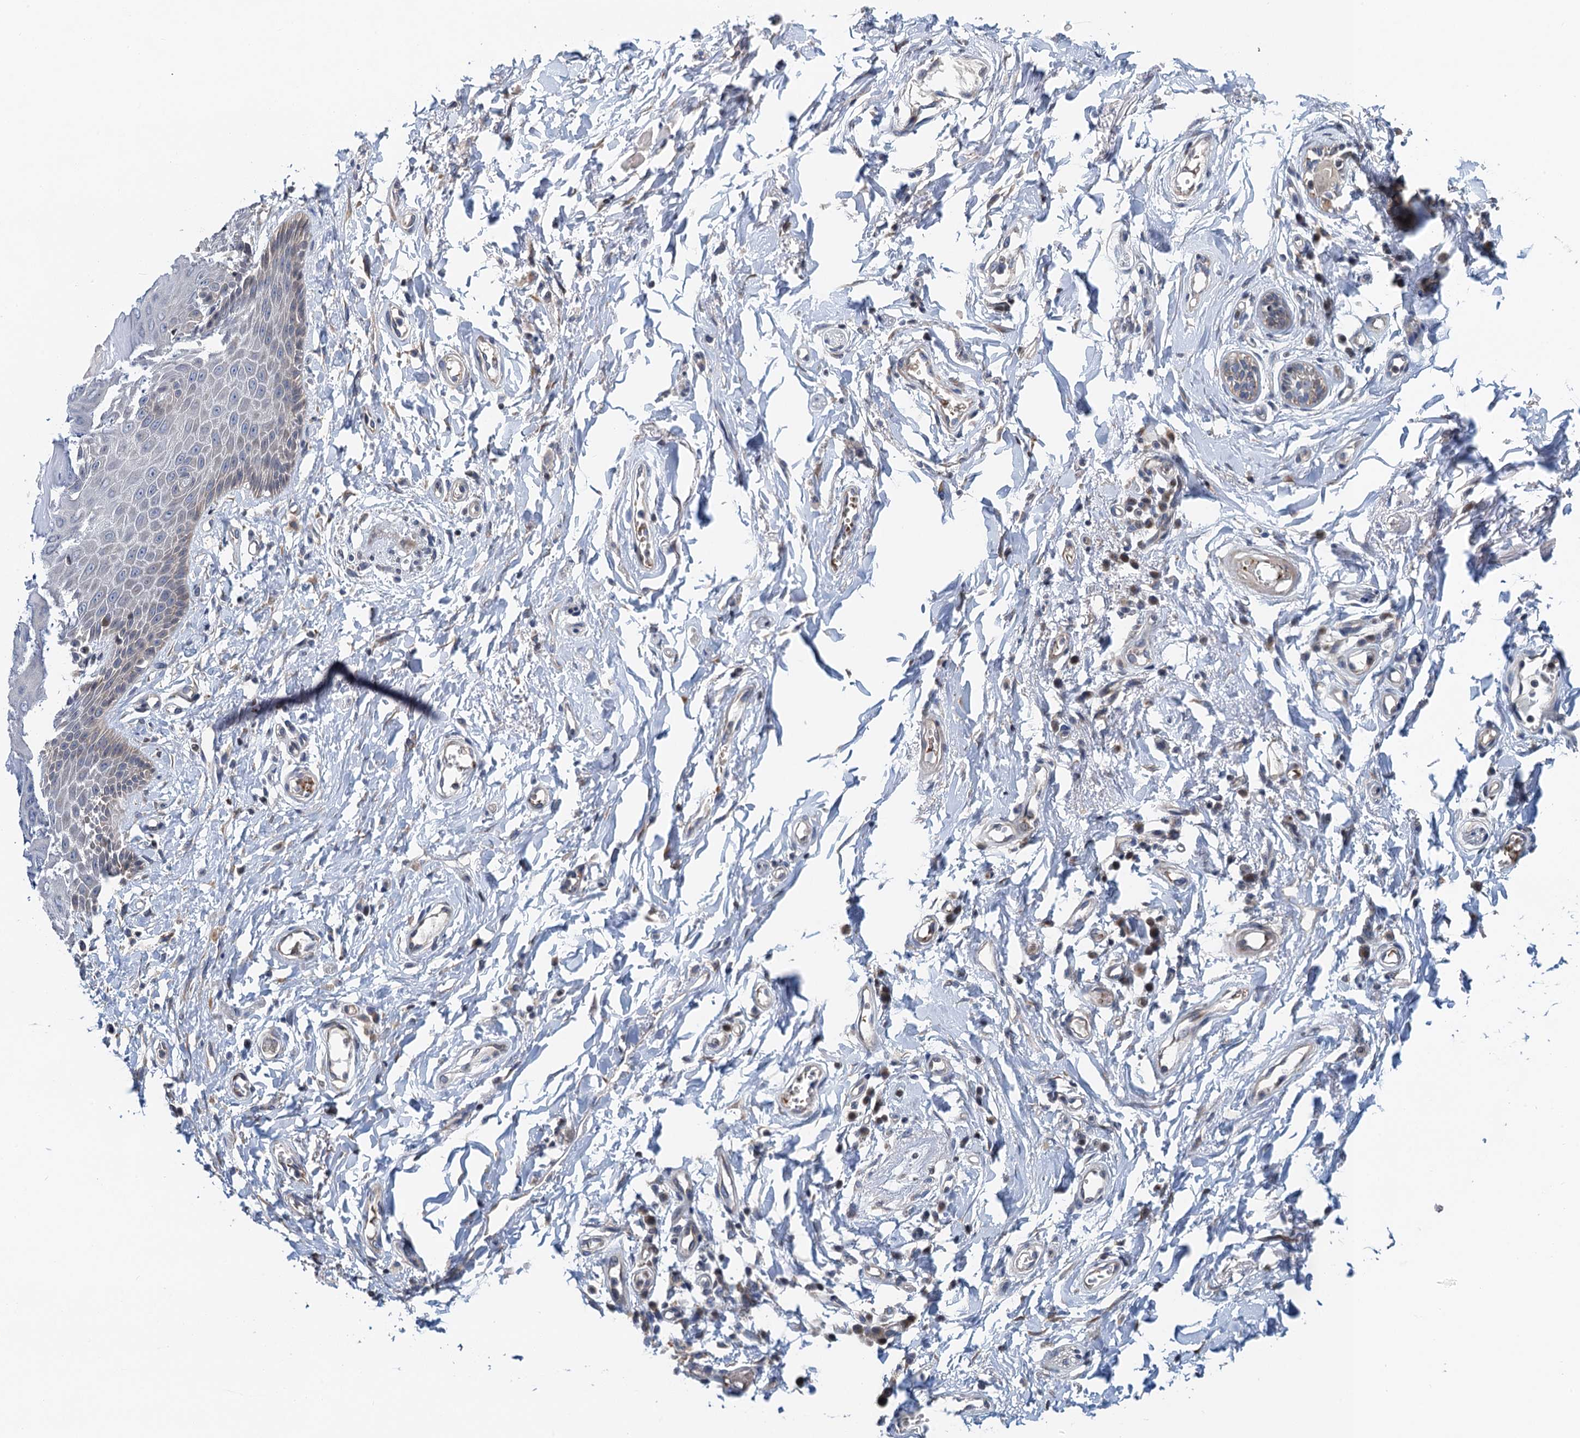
{"staining": {"intensity": "moderate", "quantity": "<25%", "location": "cytoplasmic/membranous"}, "tissue": "skin", "cell_type": "Epidermal cells", "image_type": "normal", "snomed": [{"axis": "morphology", "description": "Normal tissue, NOS"}, {"axis": "topography", "description": "Anal"}], "caption": "Immunohistochemistry (IHC) micrograph of benign skin: skin stained using immunohistochemistry (IHC) demonstrates low levels of moderate protein expression localized specifically in the cytoplasmic/membranous of epidermal cells, appearing as a cytoplasmic/membranous brown color.", "gene": "NBEA", "patient": {"sex": "male", "age": 78}}